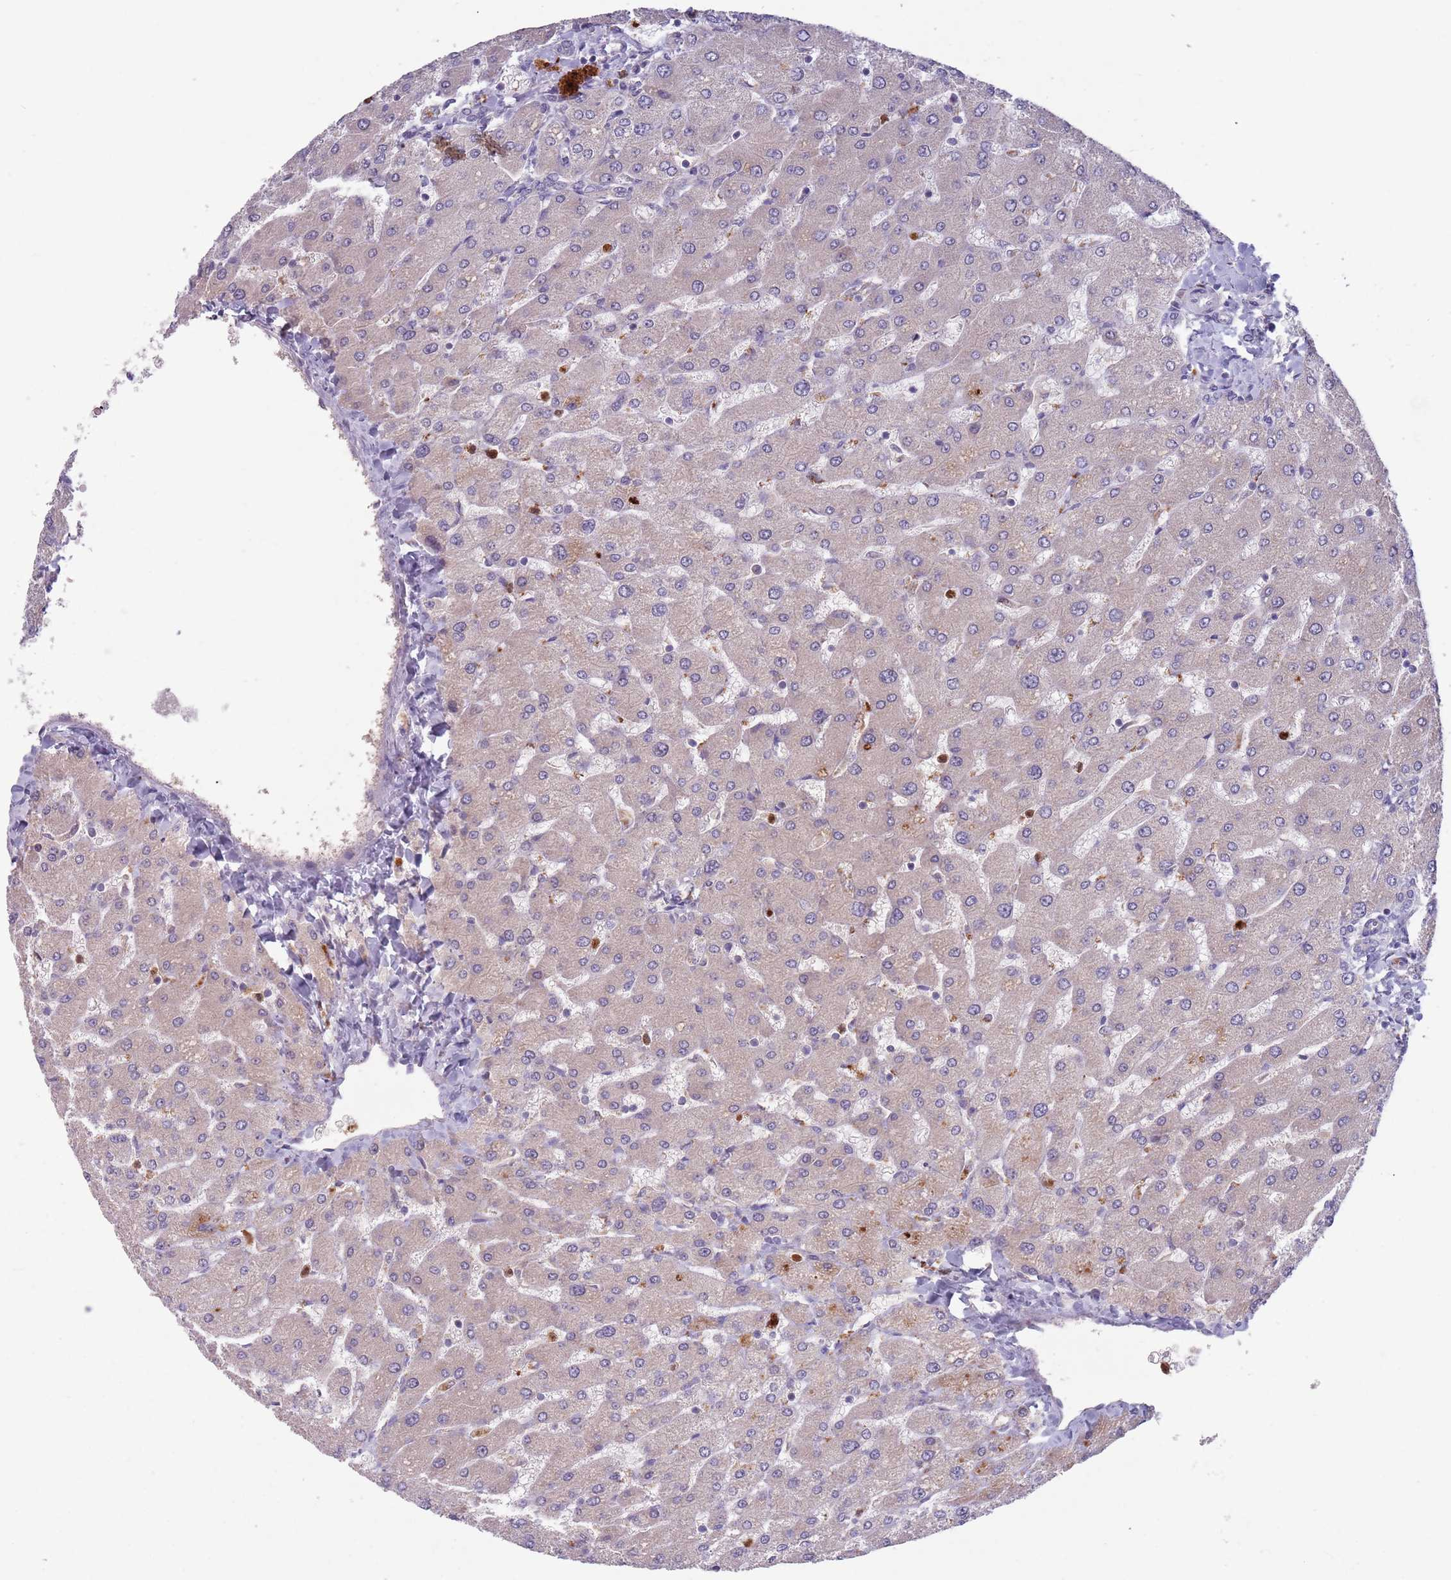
{"staining": {"intensity": "negative", "quantity": "none", "location": "none"}, "tissue": "liver", "cell_type": "Cholangiocytes", "image_type": "normal", "snomed": [{"axis": "morphology", "description": "Normal tissue, NOS"}, {"axis": "topography", "description": "Liver"}], "caption": "DAB (3,3'-diaminobenzidine) immunohistochemical staining of normal human liver exhibits no significant staining in cholangiocytes.", "gene": "TYW1B", "patient": {"sex": "male", "age": 55}}